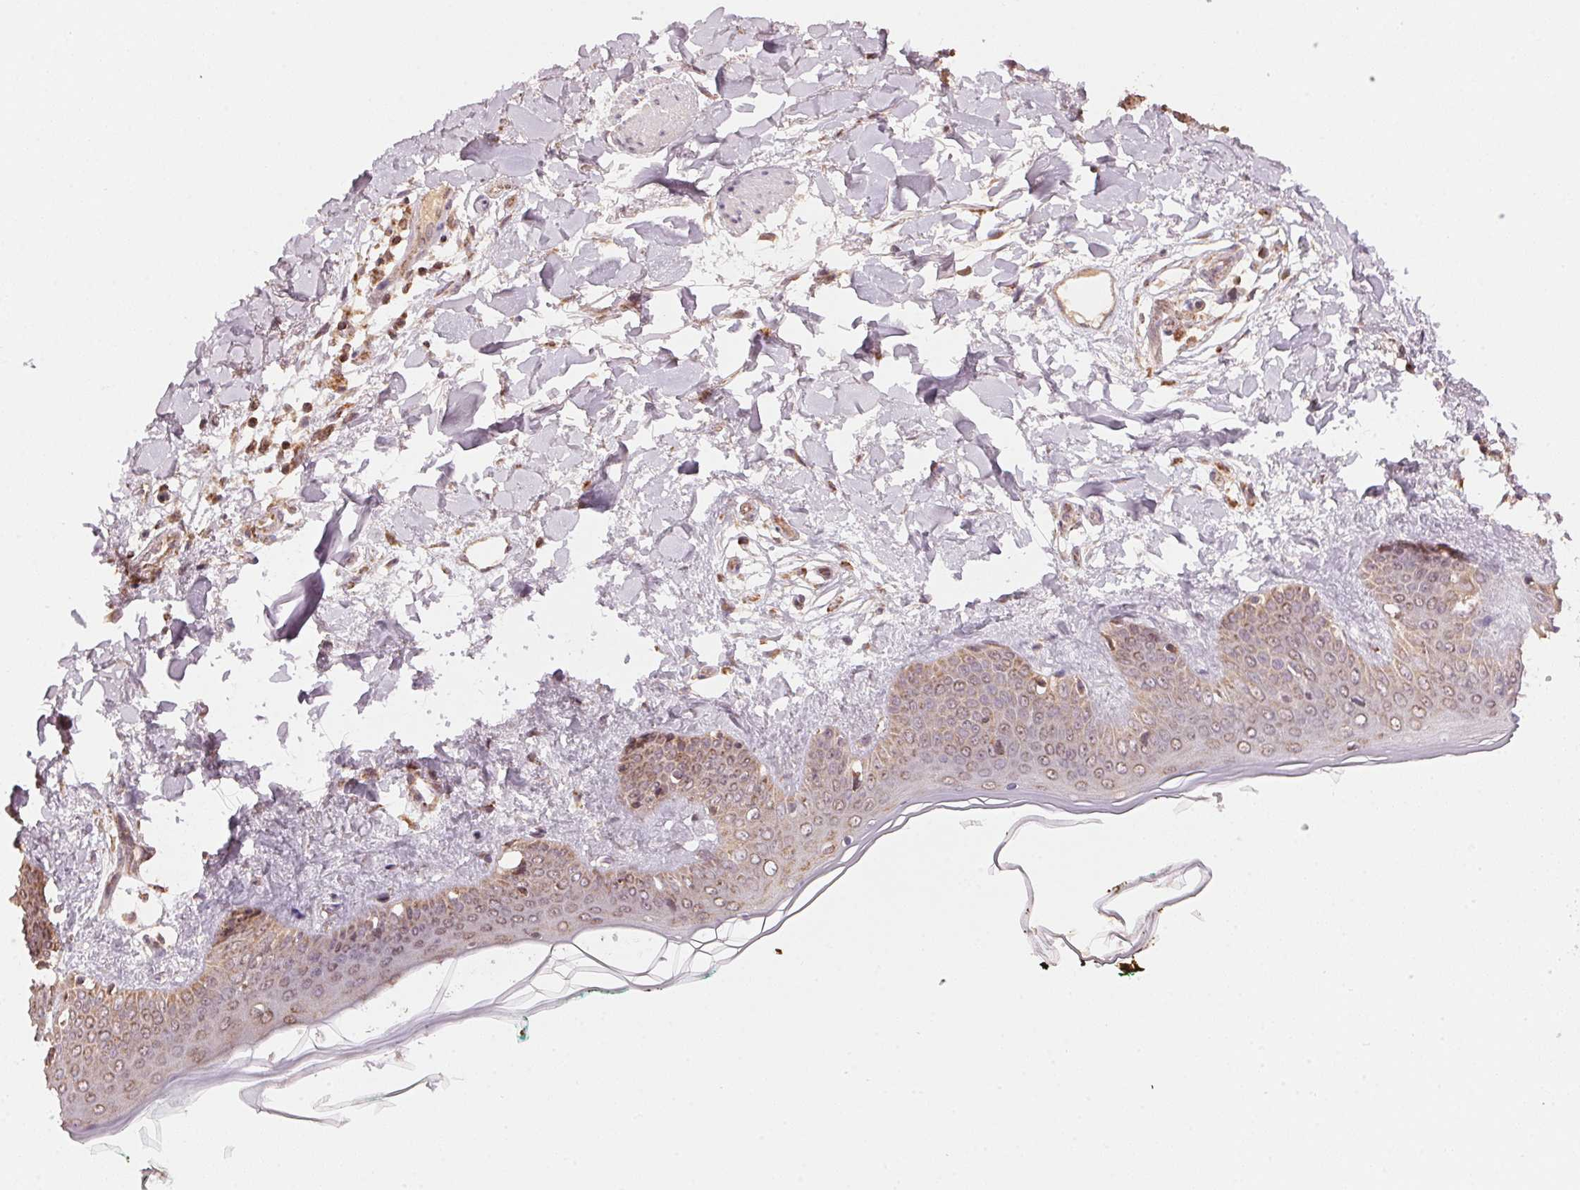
{"staining": {"intensity": "moderate", "quantity": "25%-75%", "location": "cytoplasmic/membranous"}, "tissue": "skin", "cell_type": "Fibroblasts", "image_type": "normal", "snomed": [{"axis": "morphology", "description": "Normal tissue, NOS"}, {"axis": "topography", "description": "Skin"}], "caption": "Immunohistochemical staining of unremarkable skin exhibits medium levels of moderate cytoplasmic/membranous expression in about 25%-75% of fibroblasts.", "gene": "ARHGAP6", "patient": {"sex": "female", "age": 34}}